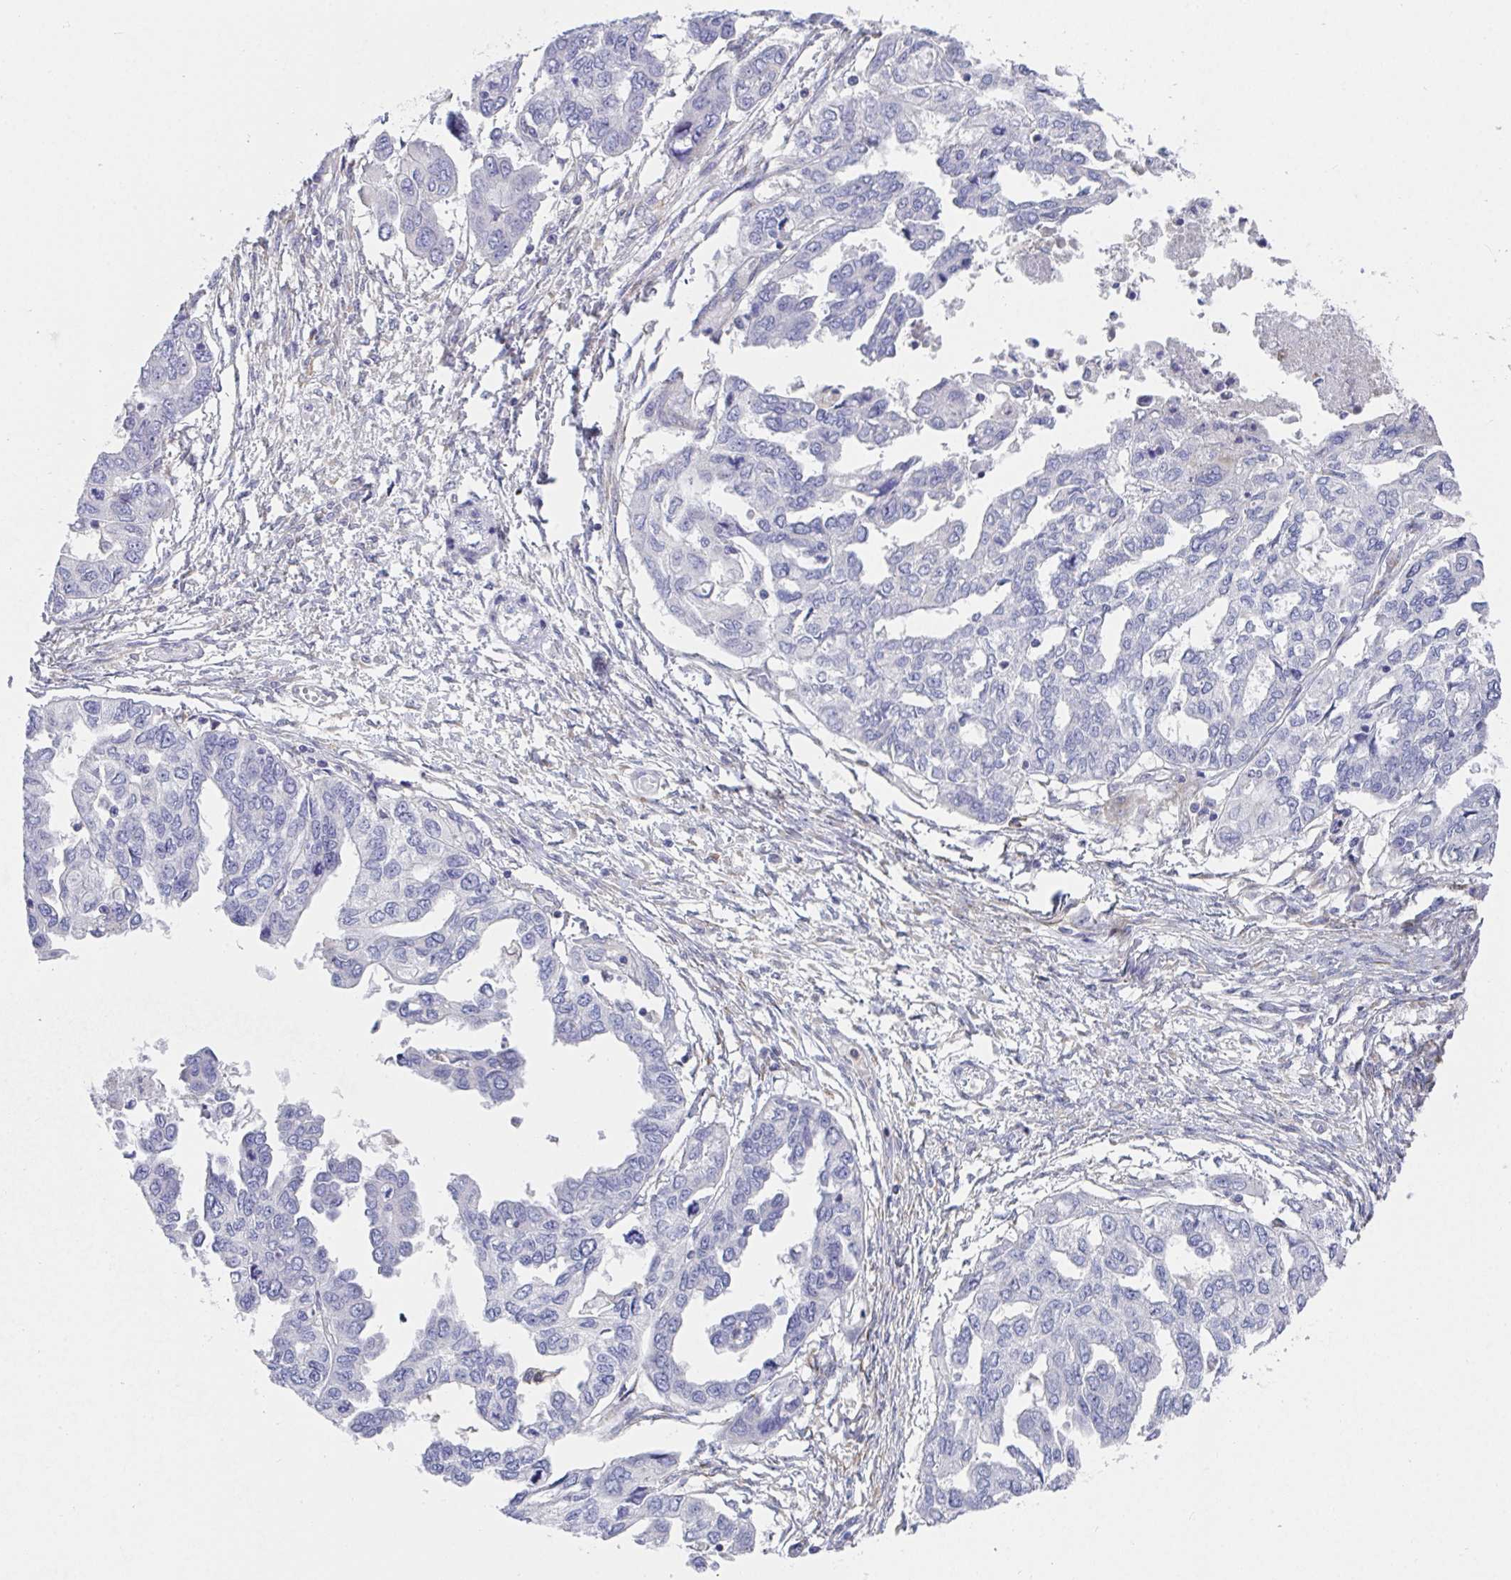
{"staining": {"intensity": "negative", "quantity": "none", "location": "none"}, "tissue": "ovarian cancer", "cell_type": "Tumor cells", "image_type": "cancer", "snomed": [{"axis": "morphology", "description": "Cystadenocarcinoma, serous, NOS"}, {"axis": "topography", "description": "Ovary"}], "caption": "DAB (3,3'-diaminobenzidine) immunohistochemical staining of human ovarian serous cystadenocarcinoma demonstrates no significant expression in tumor cells.", "gene": "TAS2R39", "patient": {"sex": "female", "age": 53}}